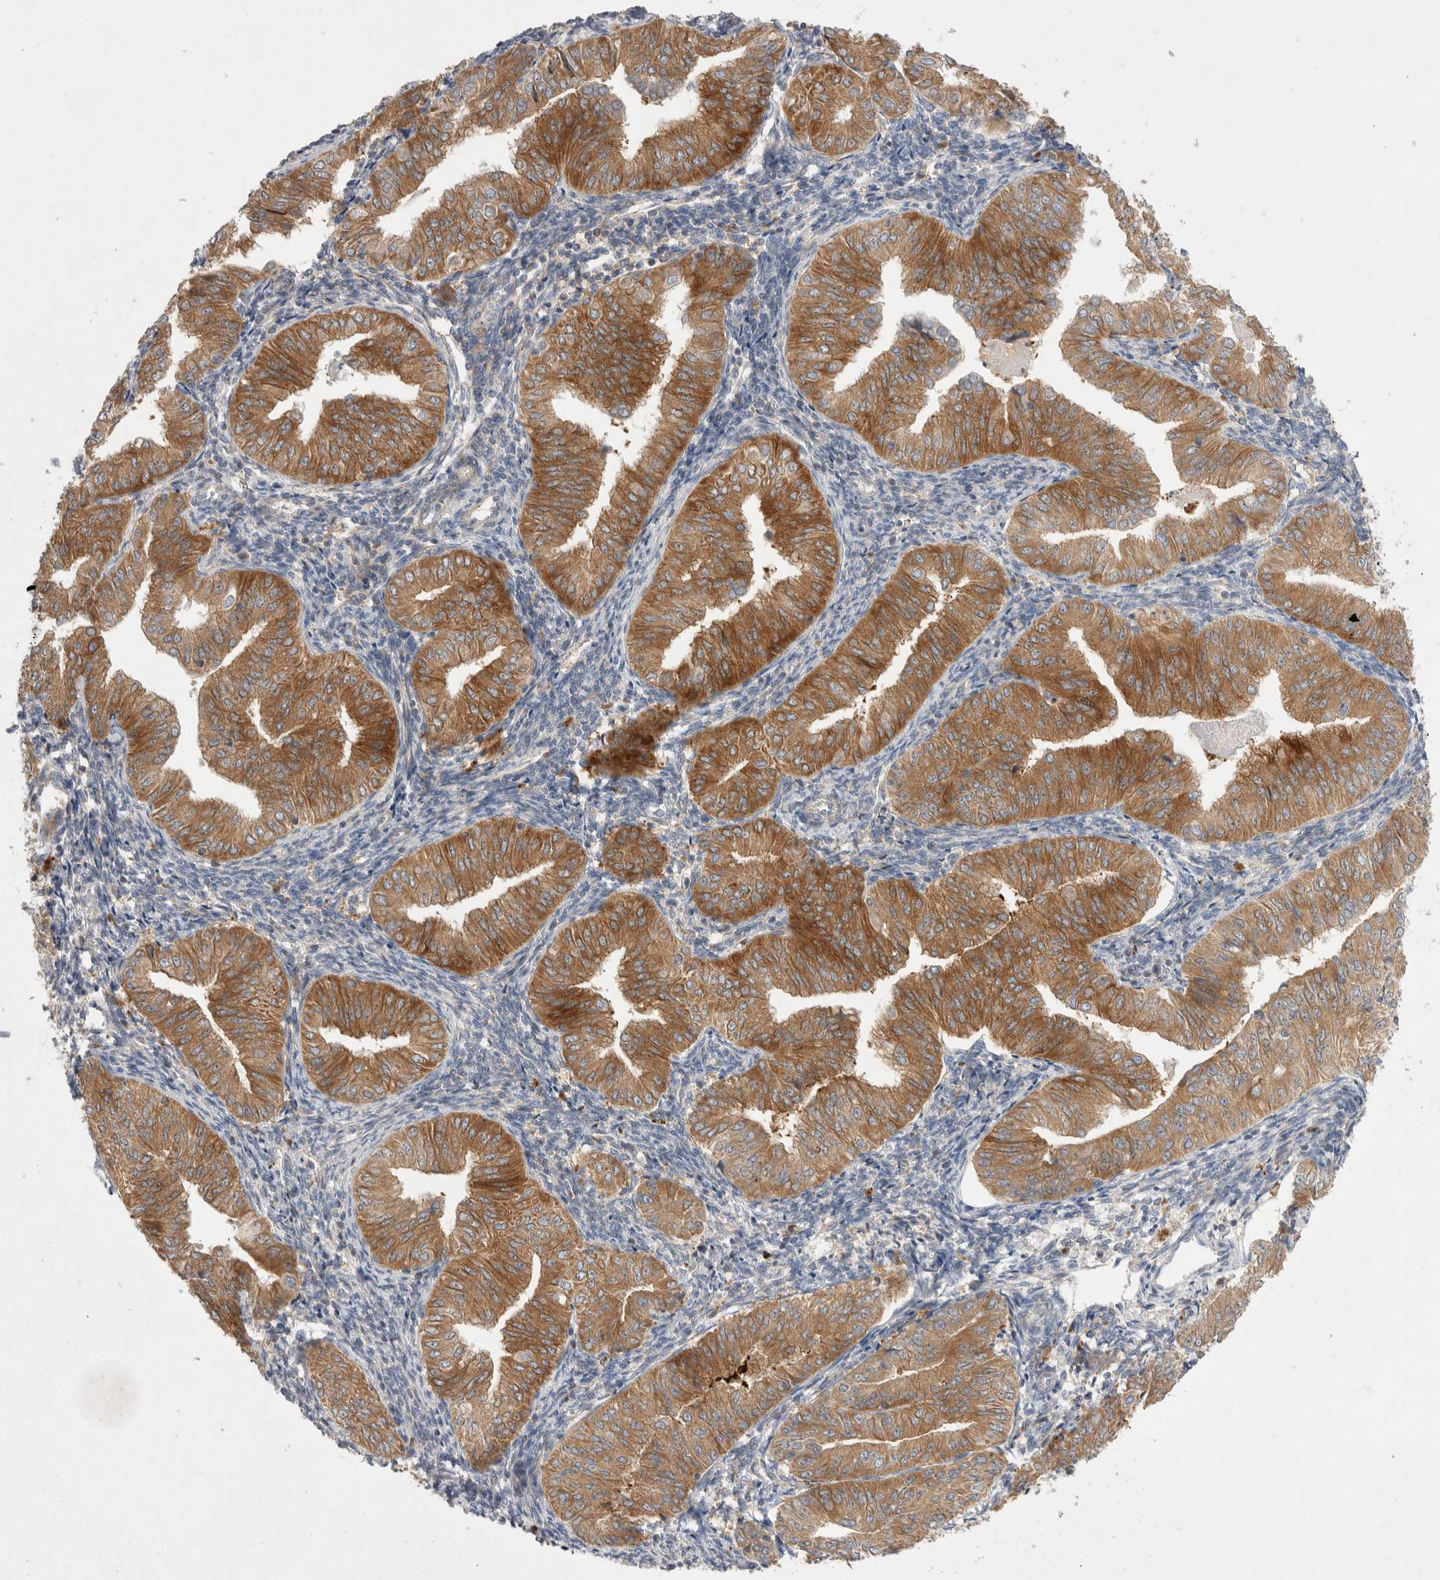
{"staining": {"intensity": "strong", "quantity": ">75%", "location": "cytoplasmic/membranous"}, "tissue": "endometrial cancer", "cell_type": "Tumor cells", "image_type": "cancer", "snomed": [{"axis": "morphology", "description": "Normal tissue, NOS"}, {"axis": "morphology", "description": "Adenocarcinoma, NOS"}, {"axis": "topography", "description": "Endometrium"}], "caption": "Human endometrial adenocarcinoma stained with a protein marker demonstrates strong staining in tumor cells.", "gene": "TBC1D16", "patient": {"sex": "female", "age": 53}}